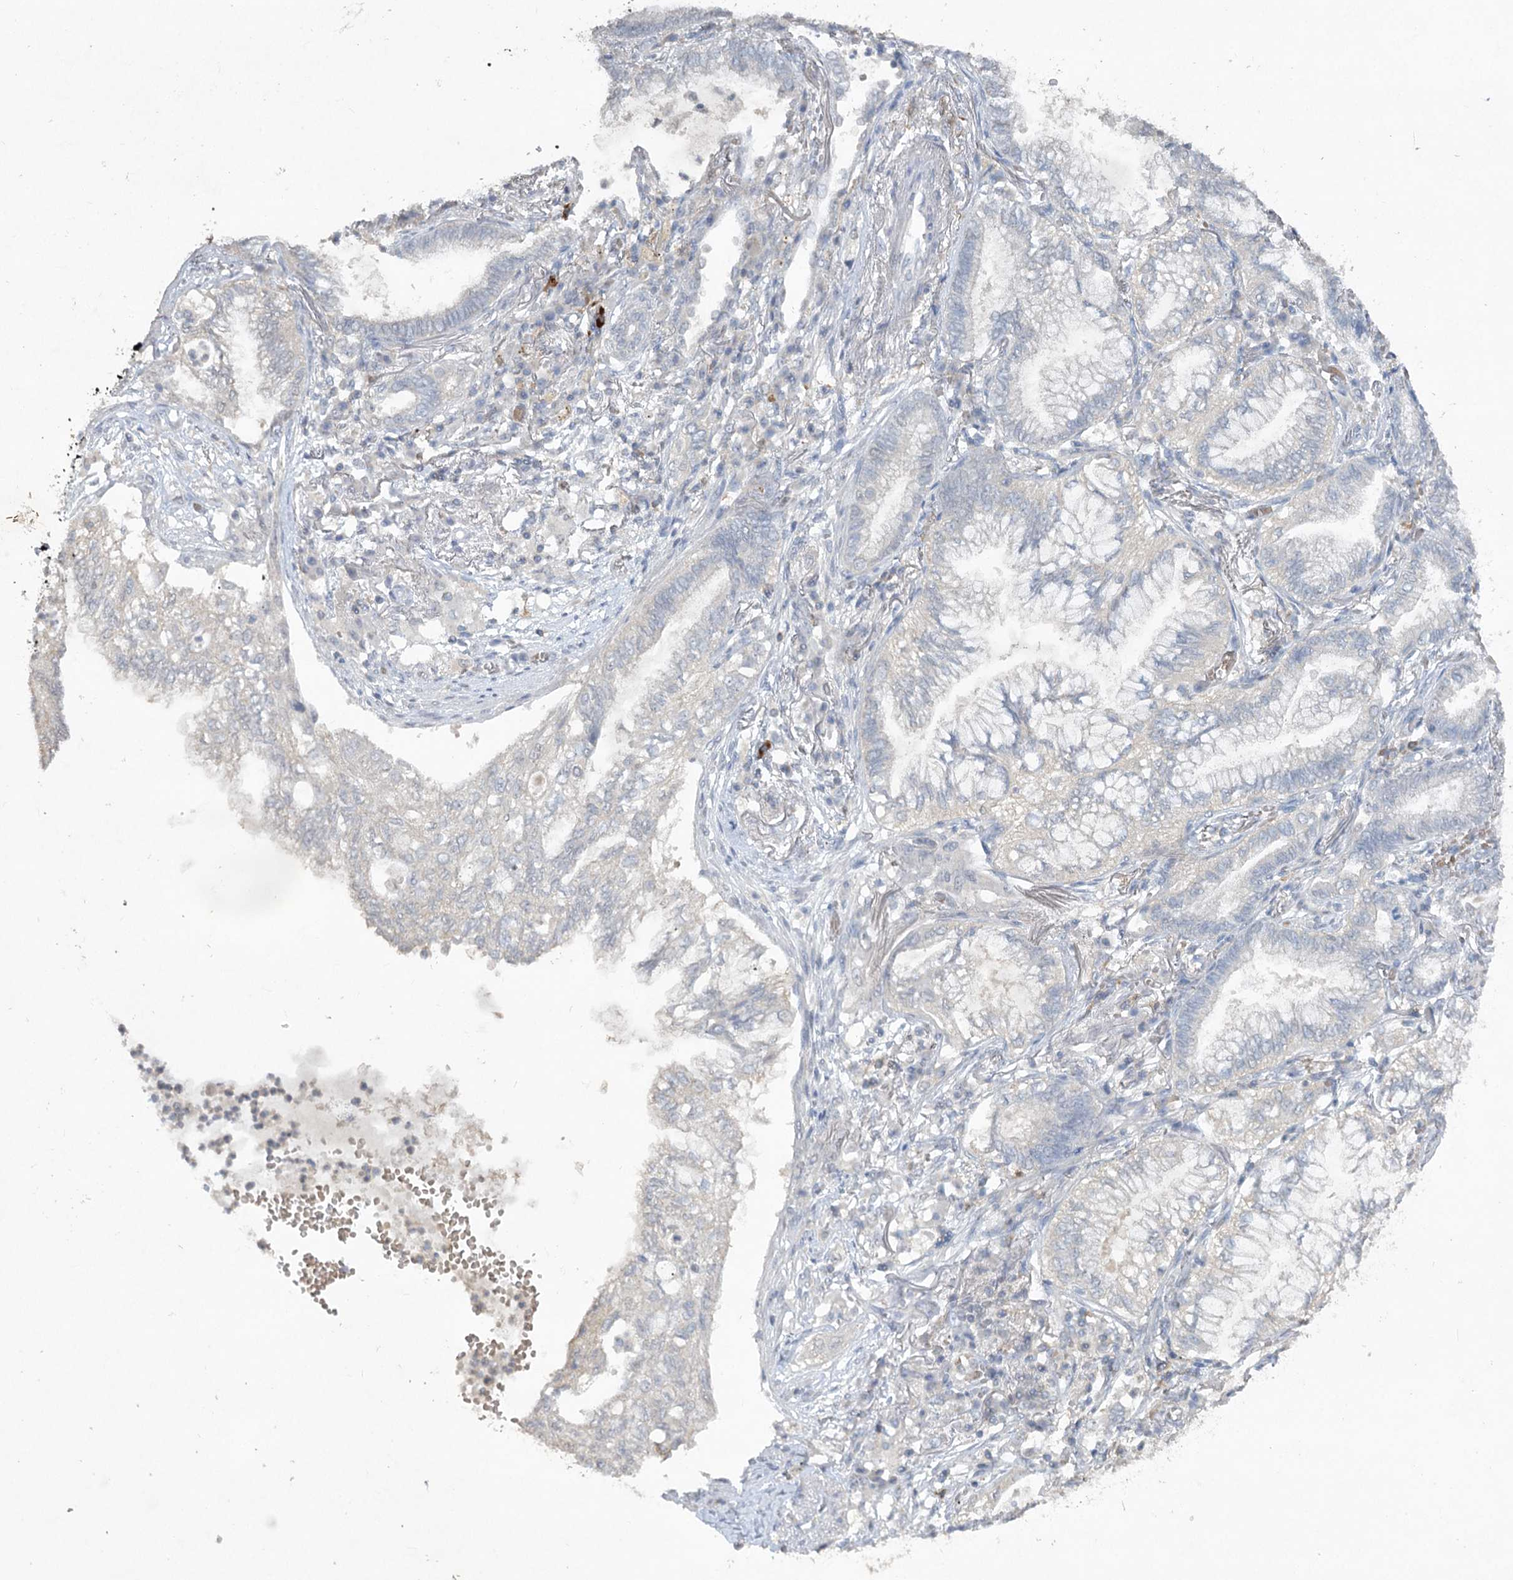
{"staining": {"intensity": "negative", "quantity": "none", "location": "none"}, "tissue": "lung cancer", "cell_type": "Tumor cells", "image_type": "cancer", "snomed": [{"axis": "morphology", "description": "Adenocarcinoma, NOS"}, {"axis": "topography", "description": "Lung"}], "caption": "Image shows no protein positivity in tumor cells of lung cancer tissue.", "gene": "TRAF3IP1", "patient": {"sex": "female", "age": 70}}